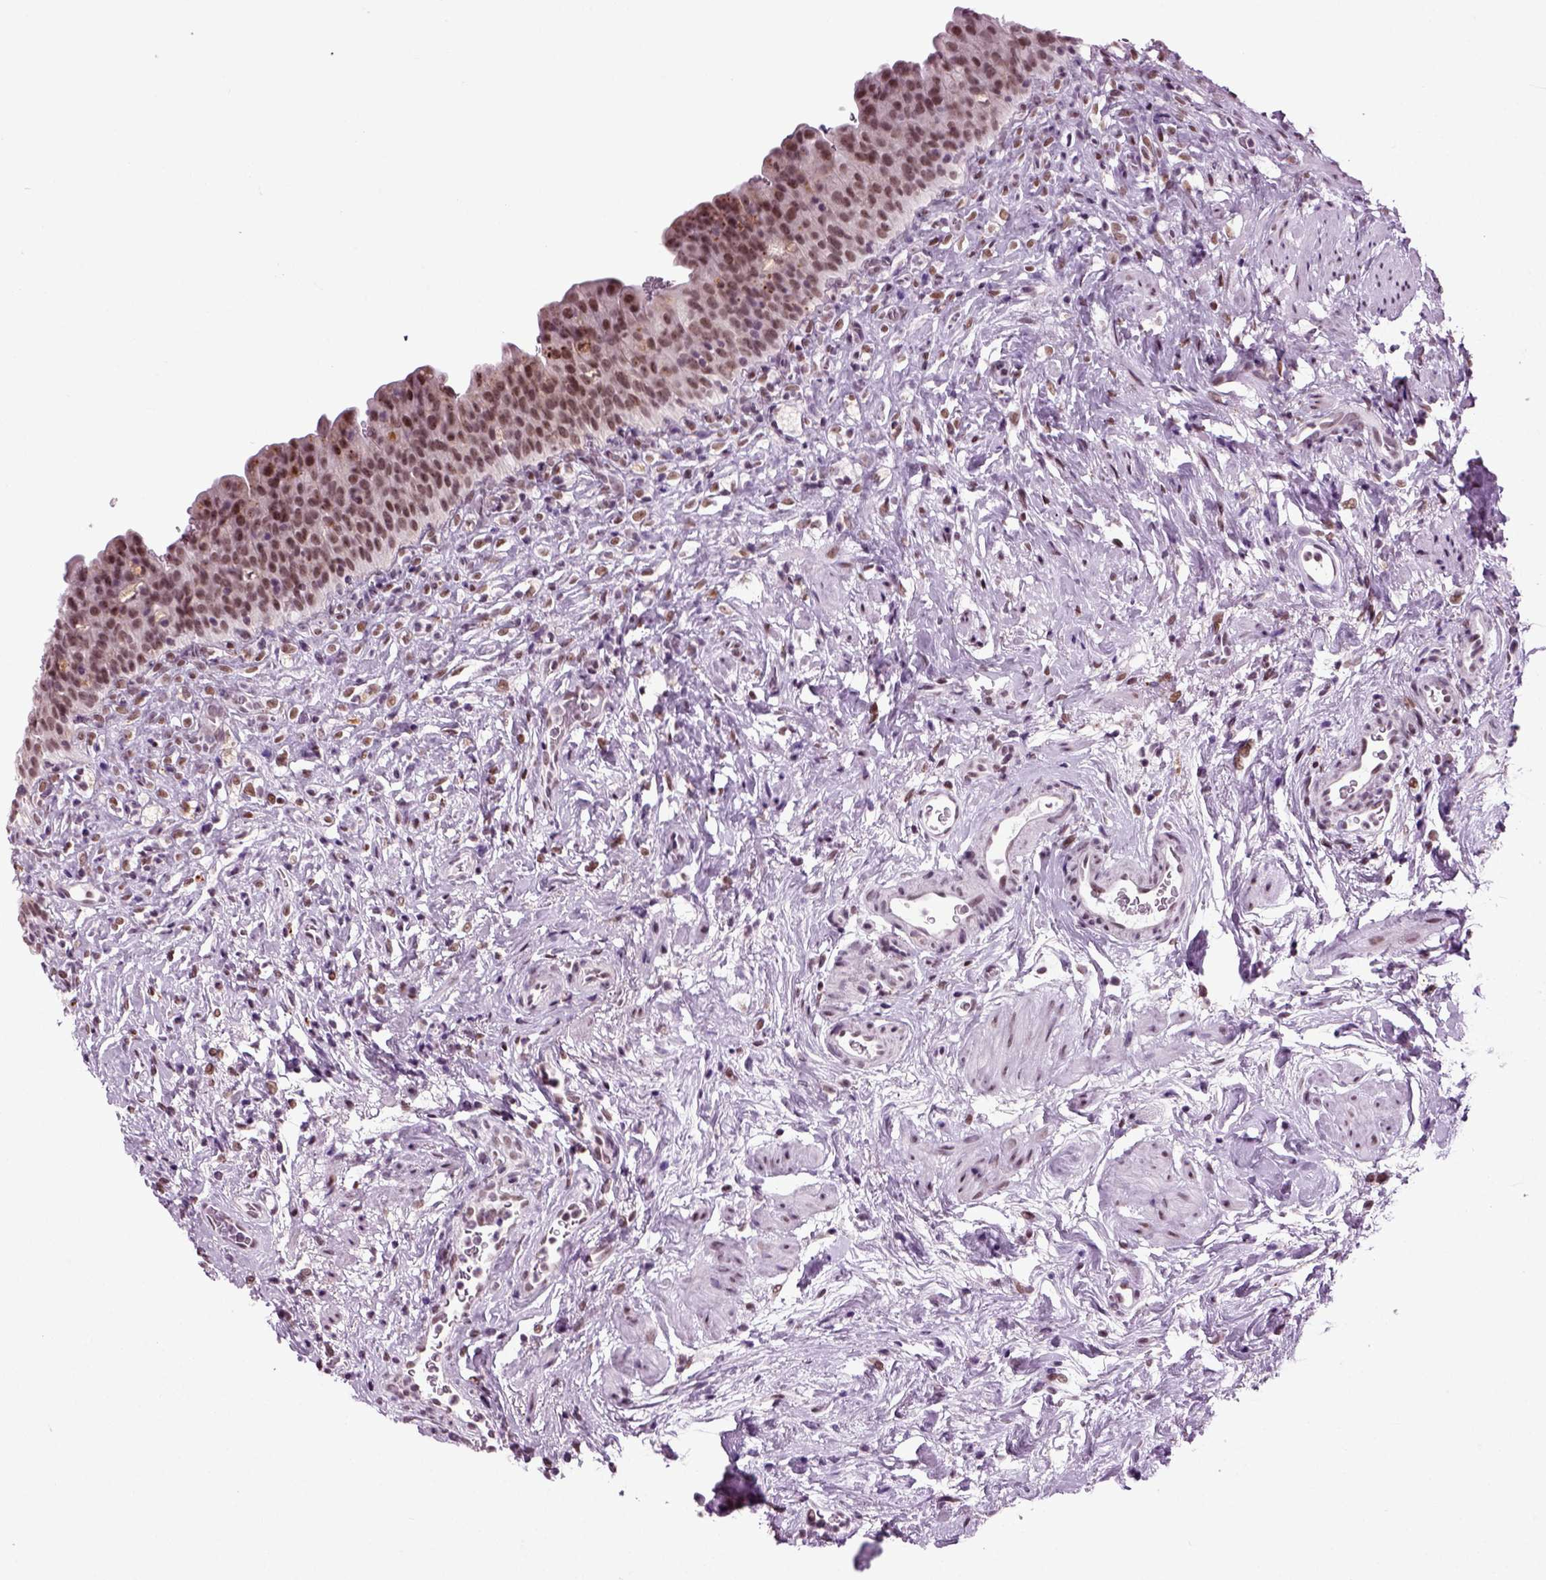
{"staining": {"intensity": "weak", "quantity": "25%-75%", "location": "nuclear"}, "tissue": "urinary bladder", "cell_type": "Urothelial cells", "image_type": "normal", "snomed": [{"axis": "morphology", "description": "Normal tissue, NOS"}, {"axis": "topography", "description": "Urinary bladder"}], "caption": "High-magnification brightfield microscopy of benign urinary bladder stained with DAB (brown) and counterstained with hematoxylin (blue). urothelial cells exhibit weak nuclear staining is identified in about25%-75% of cells.", "gene": "RCOR3", "patient": {"sex": "male", "age": 76}}